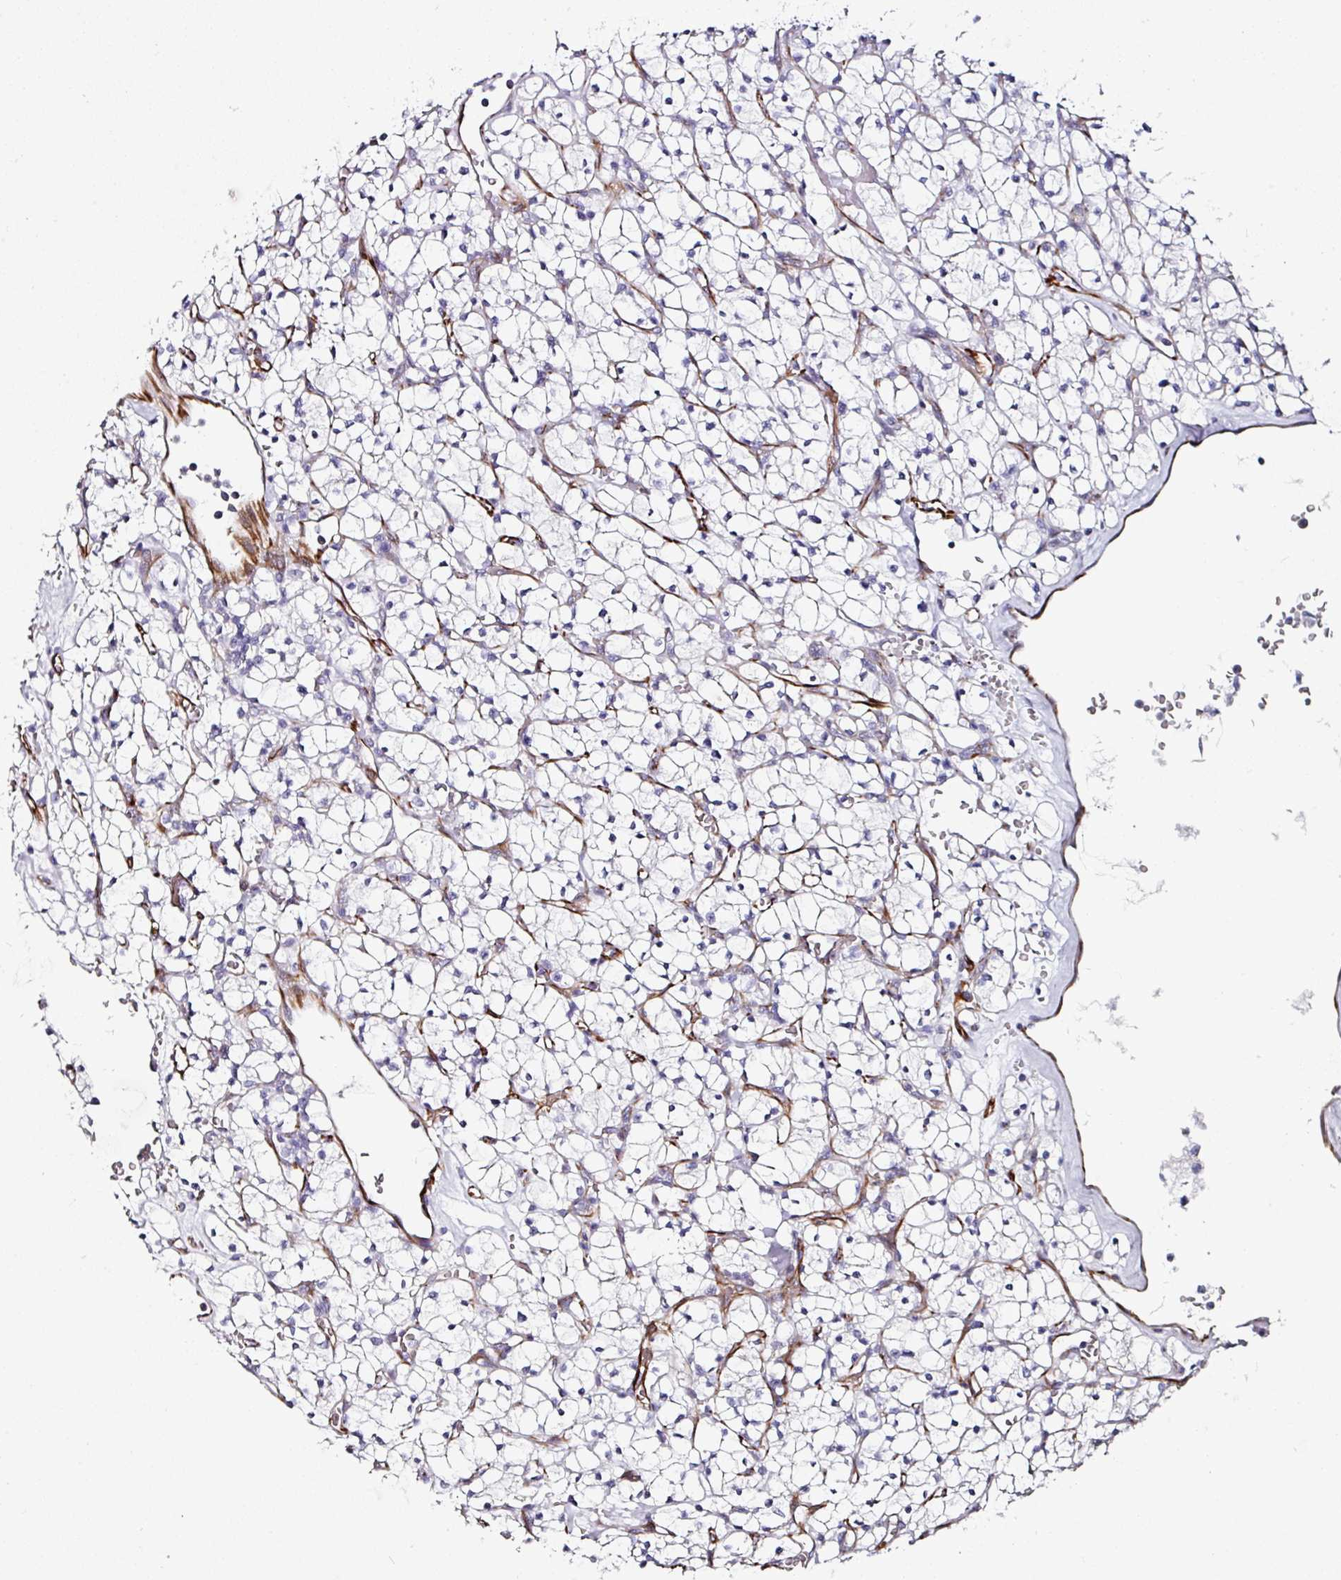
{"staining": {"intensity": "negative", "quantity": "none", "location": "none"}, "tissue": "renal cancer", "cell_type": "Tumor cells", "image_type": "cancer", "snomed": [{"axis": "morphology", "description": "Adenocarcinoma, NOS"}, {"axis": "topography", "description": "Kidney"}], "caption": "DAB immunohistochemical staining of human renal cancer (adenocarcinoma) exhibits no significant positivity in tumor cells. Nuclei are stained in blue.", "gene": "TMPRSS9", "patient": {"sex": "female", "age": 64}}